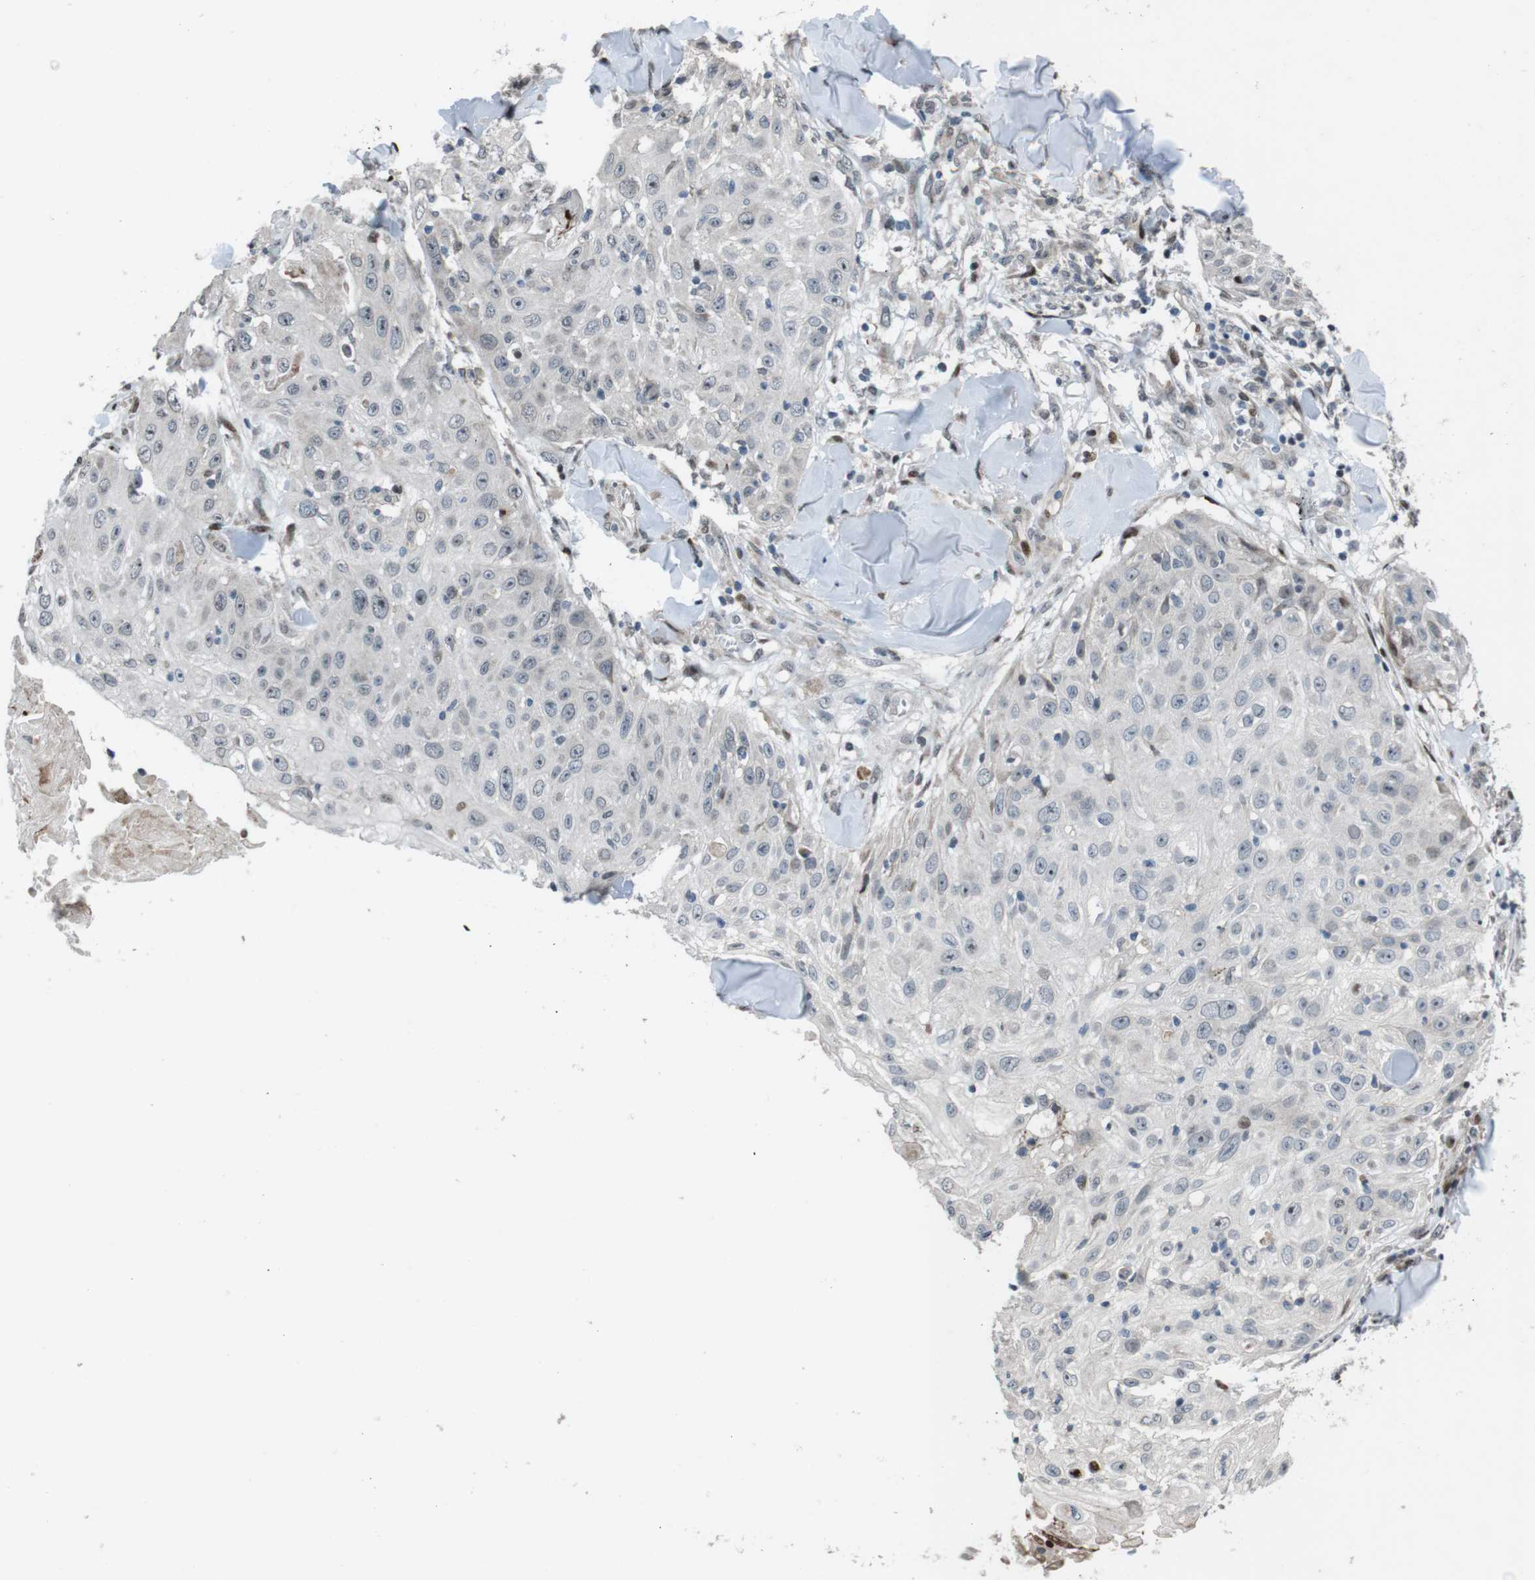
{"staining": {"intensity": "weak", "quantity": "<25%", "location": "nuclear"}, "tissue": "skin cancer", "cell_type": "Tumor cells", "image_type": "cancer", "snomed": [{"axis": "morphology", "description": "Squamous cell carcinoma, NOS"}, {"axis": "topography", "description": "Skin"}], "caption": "The immunohistochemistry micrograph has no significant positivity in tumor cells of skin cancer (squamous cell carcinoma) tissue.", "gene": "PBRM1", "patient": {"sex": "male", "age": 86}}